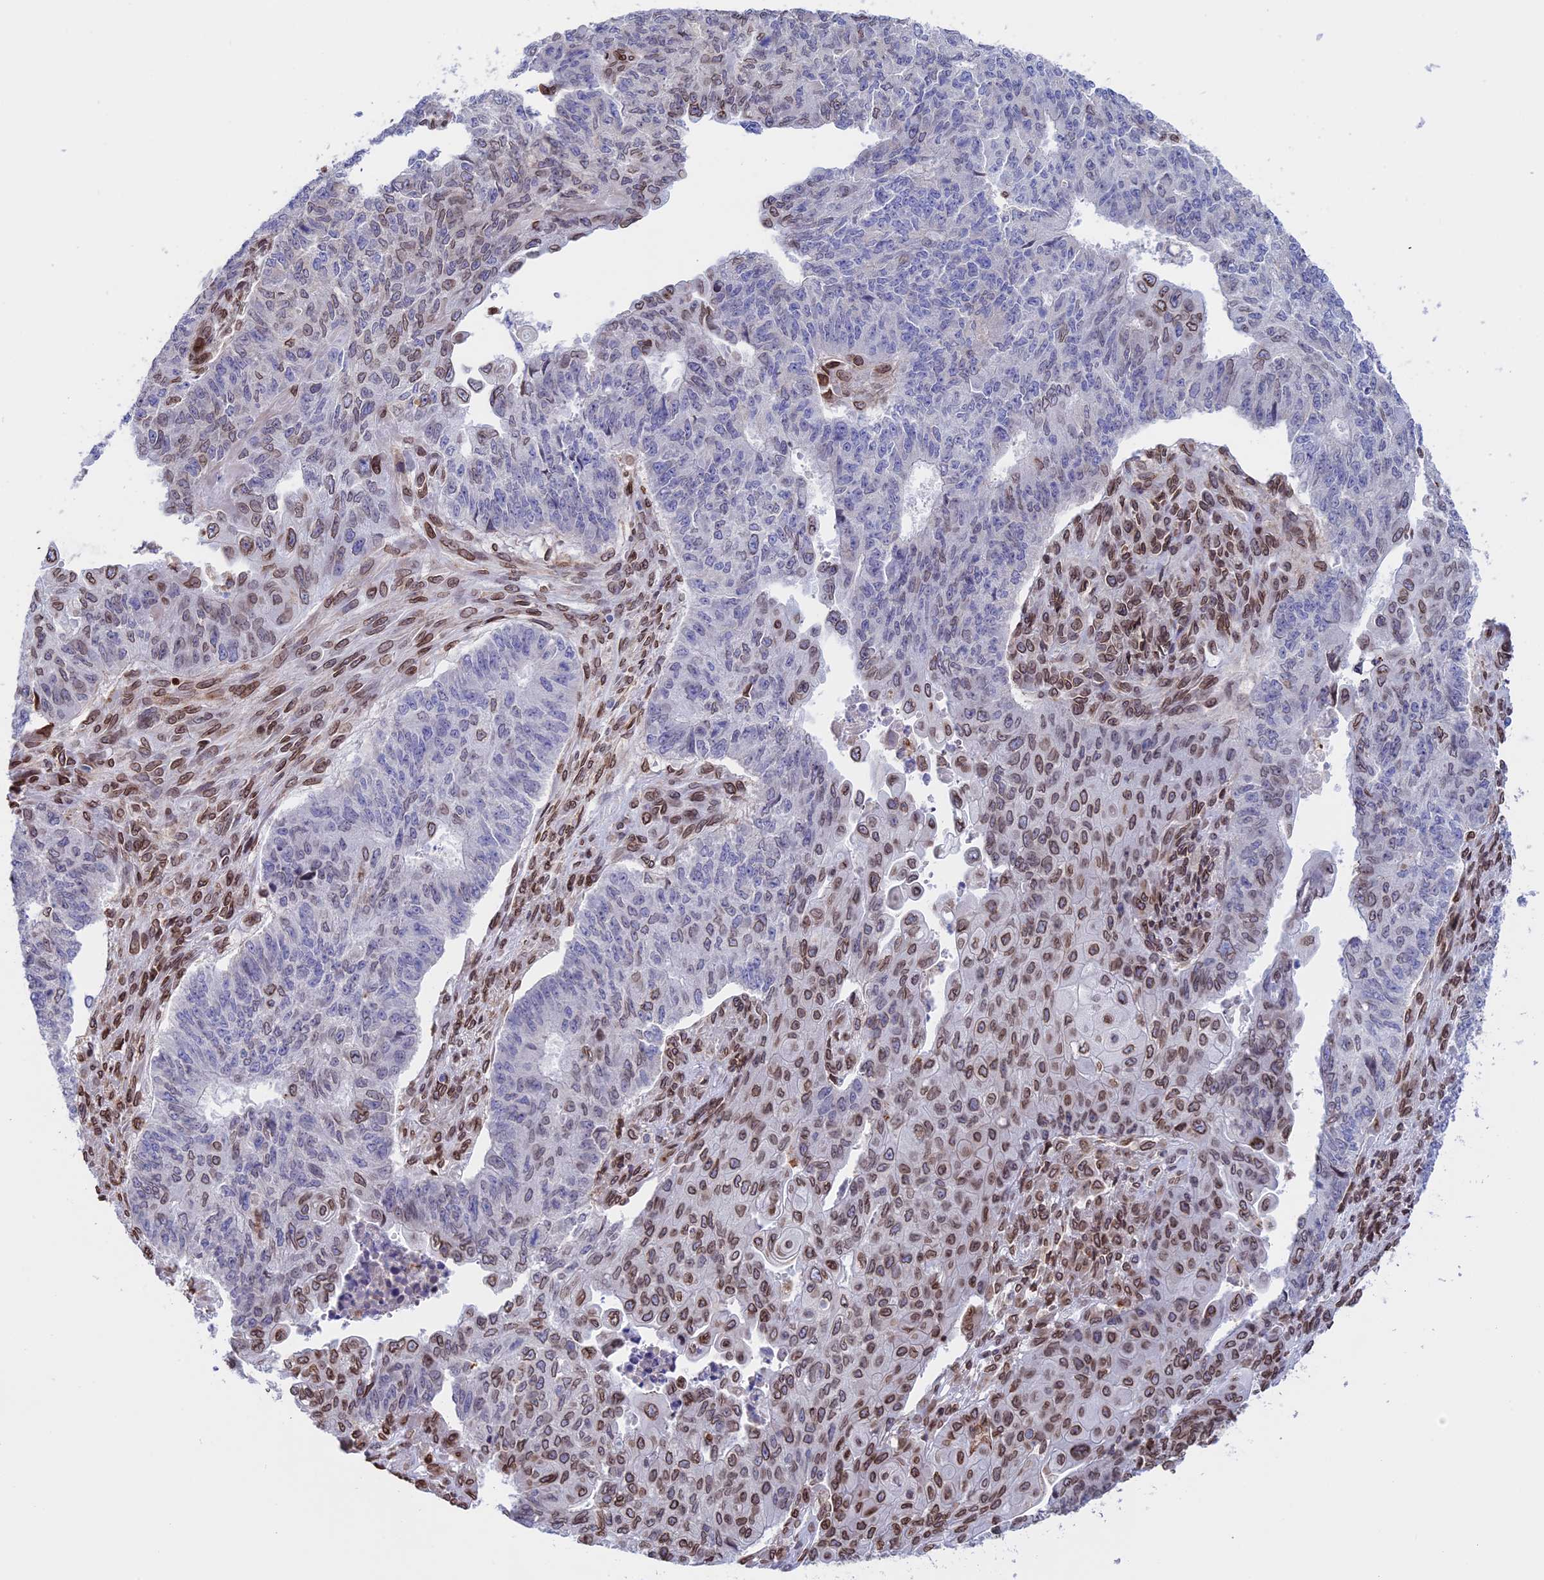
{"staining": {"intensity": "moderate", "quantity": "25%-75%", "location": "cytoplasmic/membranous,nuclear"}, "tissue": "endometrial cancer", "cell_type": "Tumor cells", "image_type": "cancer", "snomed": [{"axis": "morphology", "description": "Adenocarcinoma, NOS"}, {"axis": "topography", "description": "Endometrium"}], "caption": "This photomicrograph shows immunohistochemistry (IHC) staining of adenocarcinoma (endometrial), with medium moderate cytoplasmic/membranous and nuclear staining in approximately 25%-75% of tumor cells.", "gene": "TMPRSS7", "patient": {"sex": "female", "age": 32}}